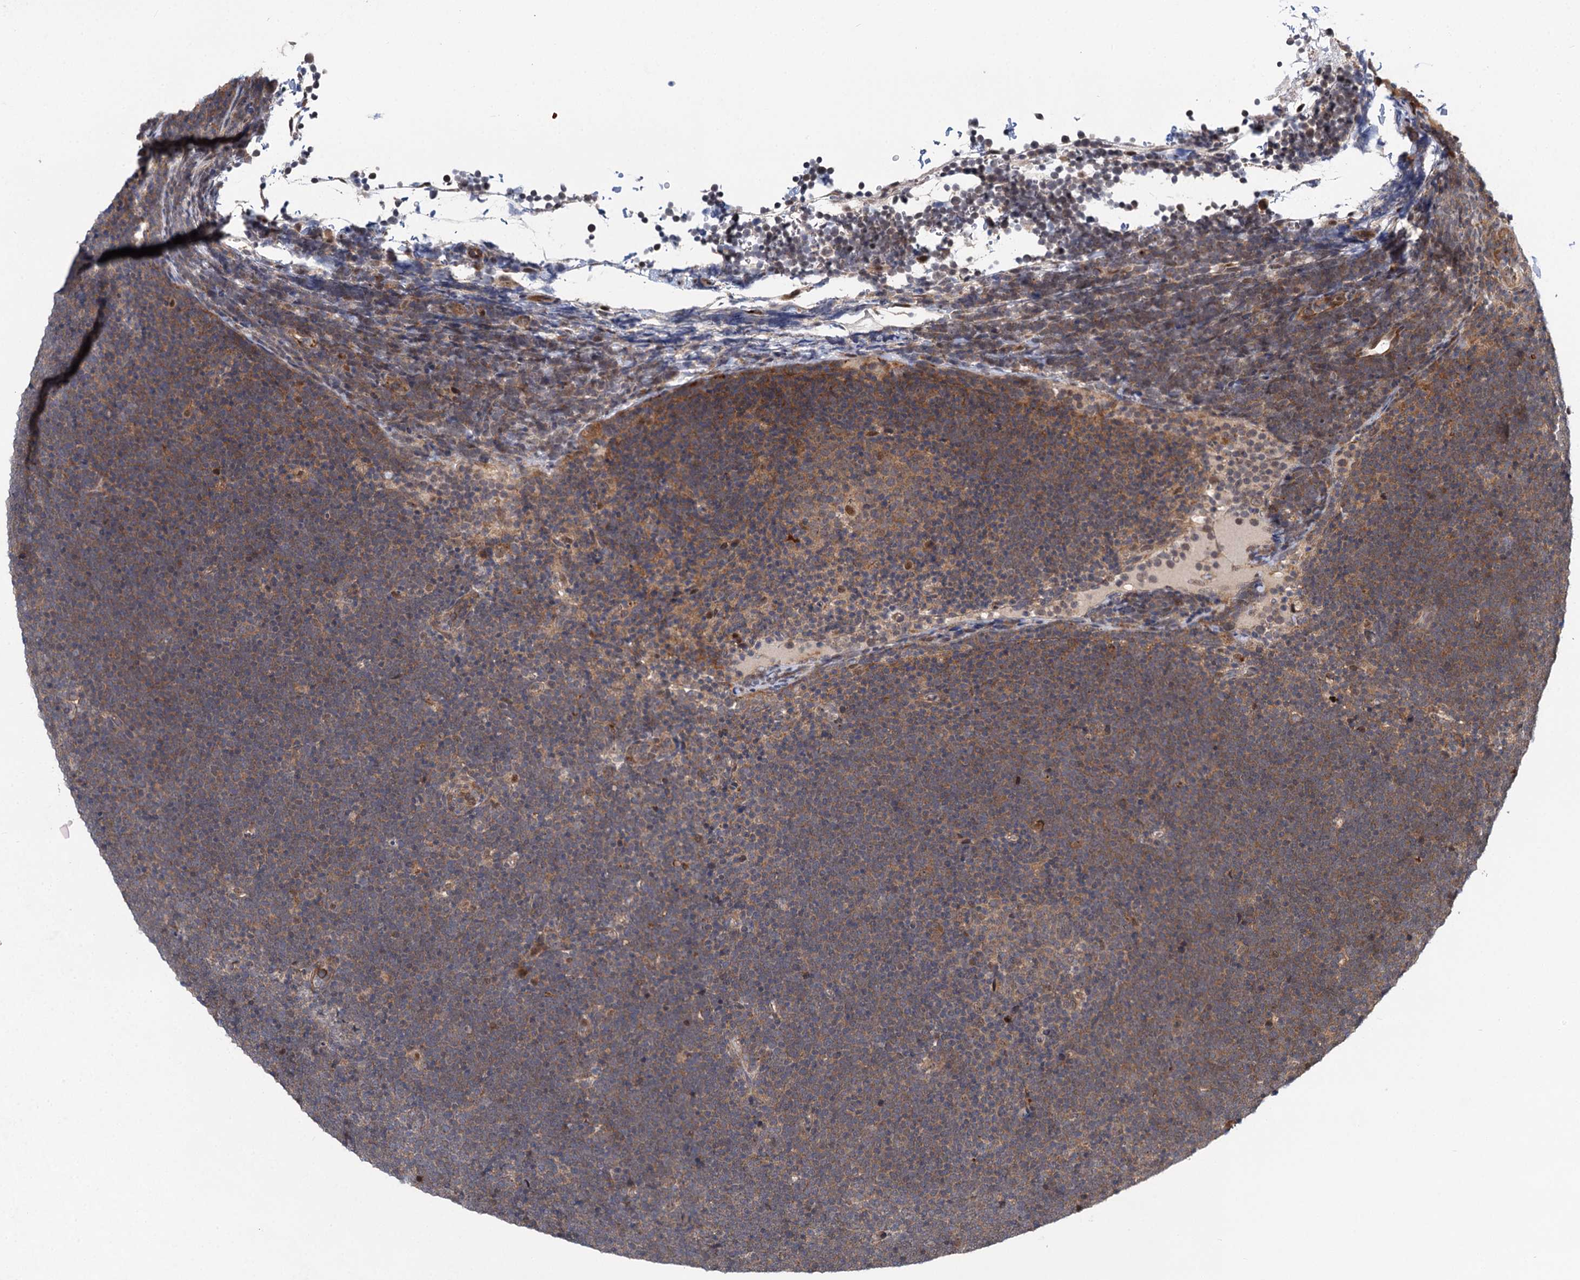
{"staining": {"intensity": "moderate", "quantity": ">75%", "location": "cytoplasmic/membranous"}, "tissue": "lymphoma", "cell_type": "Tumor cells", "image_type": "cancer", "snomed": [{"axis": "morphology", "description": "Malignant lymphoma, non-Hodgkin's type, High grade"}, {"axis": "topography", "description": "Lymph node"}], "caption": "Human lymphoma stained with a brown dye exhibits moderate cytoplasmic/membranous positive staining in approximately >75% of tumor cells.", "gene": "GPBP1", "patient": {"sex": "male", "age": 13}}